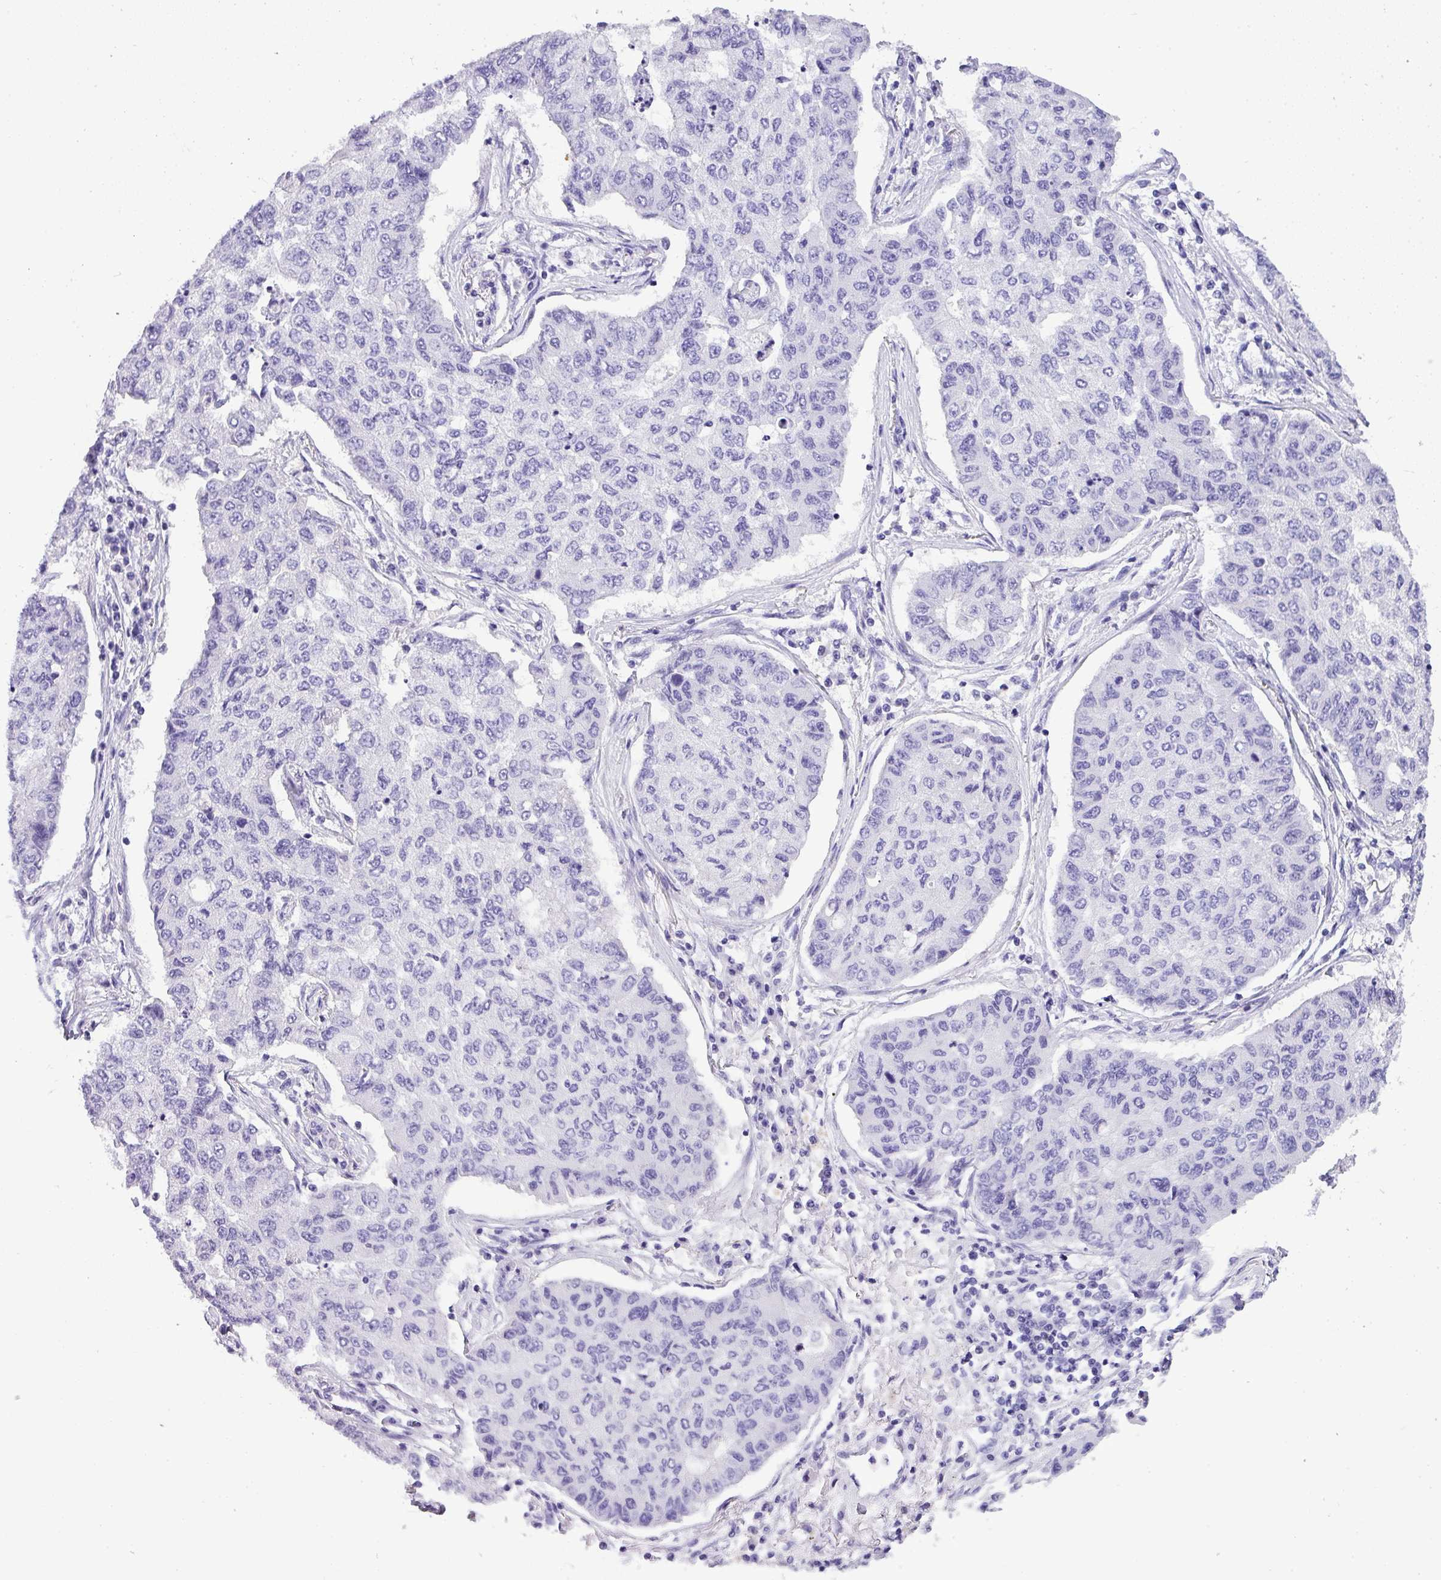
{"staining": {"intensity": "negative", "quantity": "none", "location": "none"}, "tissue": "lung cancer", "cell_type": "Tumor cells", "image_type": "cancer", "snomed": [{"axis": "morphology", "description": "Squamous cell carcinoma, NOS"}, {"axis": "topography", "description": "Lung"}], "caption": "Immunohistochemistry micrograph of neoplastic tissue: squamous cell carcinoma (lung) stained with DAB (3,3'-diaminobenzidine) exhibits no significant protein expression in tumor cells.", "gene": "MUC21", "patient": {"sex": "male", "age": 74}}